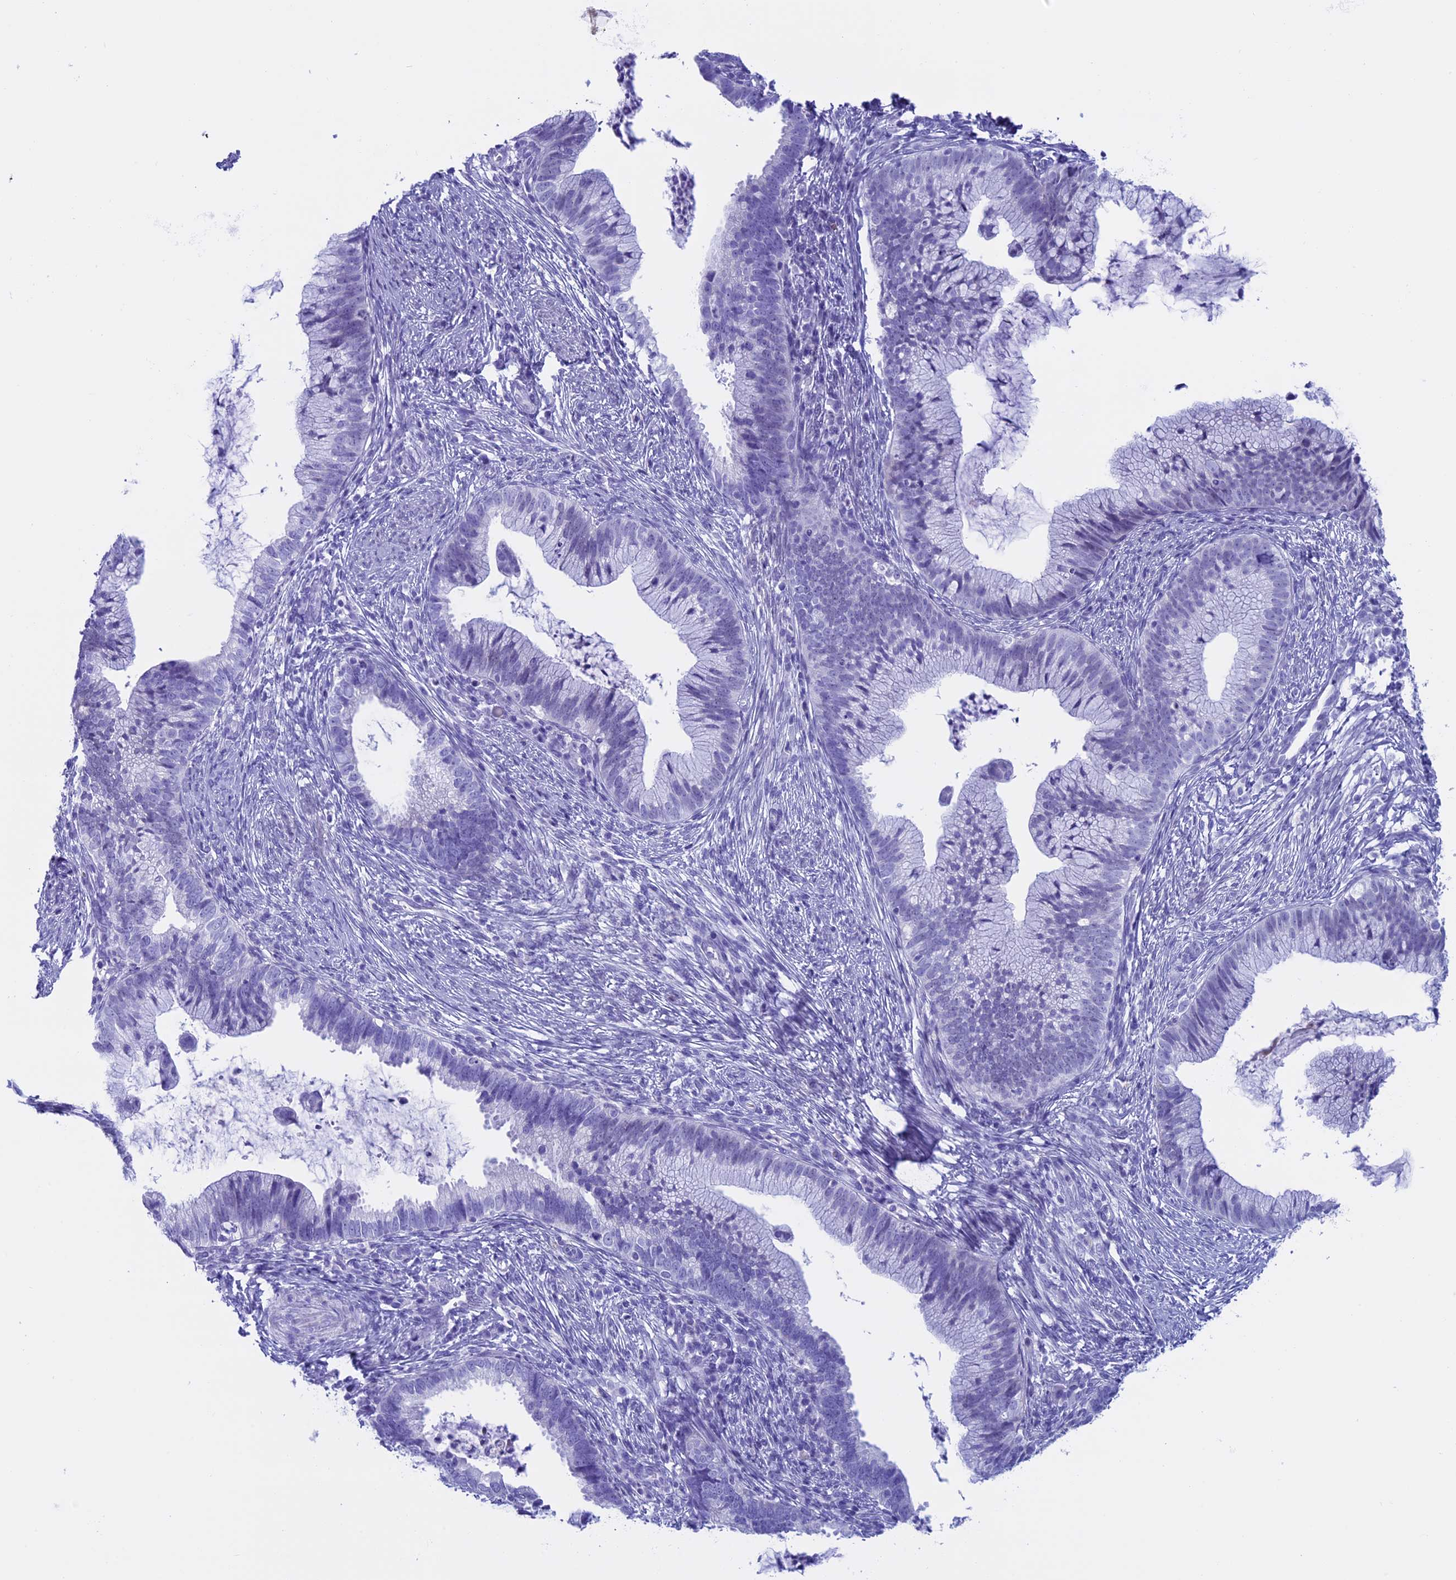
{"staining": {"intensity": "negative", "quantity": "none", "location": "none"}, "tissue": "cervical cancer", "cell_type": "Tumor cells", "image_type": "cancer", "snomed": [{"axis": "morphology", "description": "Adenocarcinoma, NOS"}, {"axis": "topography", "description": "Cervix"}], "caption": "This is an immunohistochemistry (IHC) histopathology image of cervical cancer. There is no staining in tumor cells.", "gene": "FAM169A", "patient": {"sex": "female", "age": 36}}